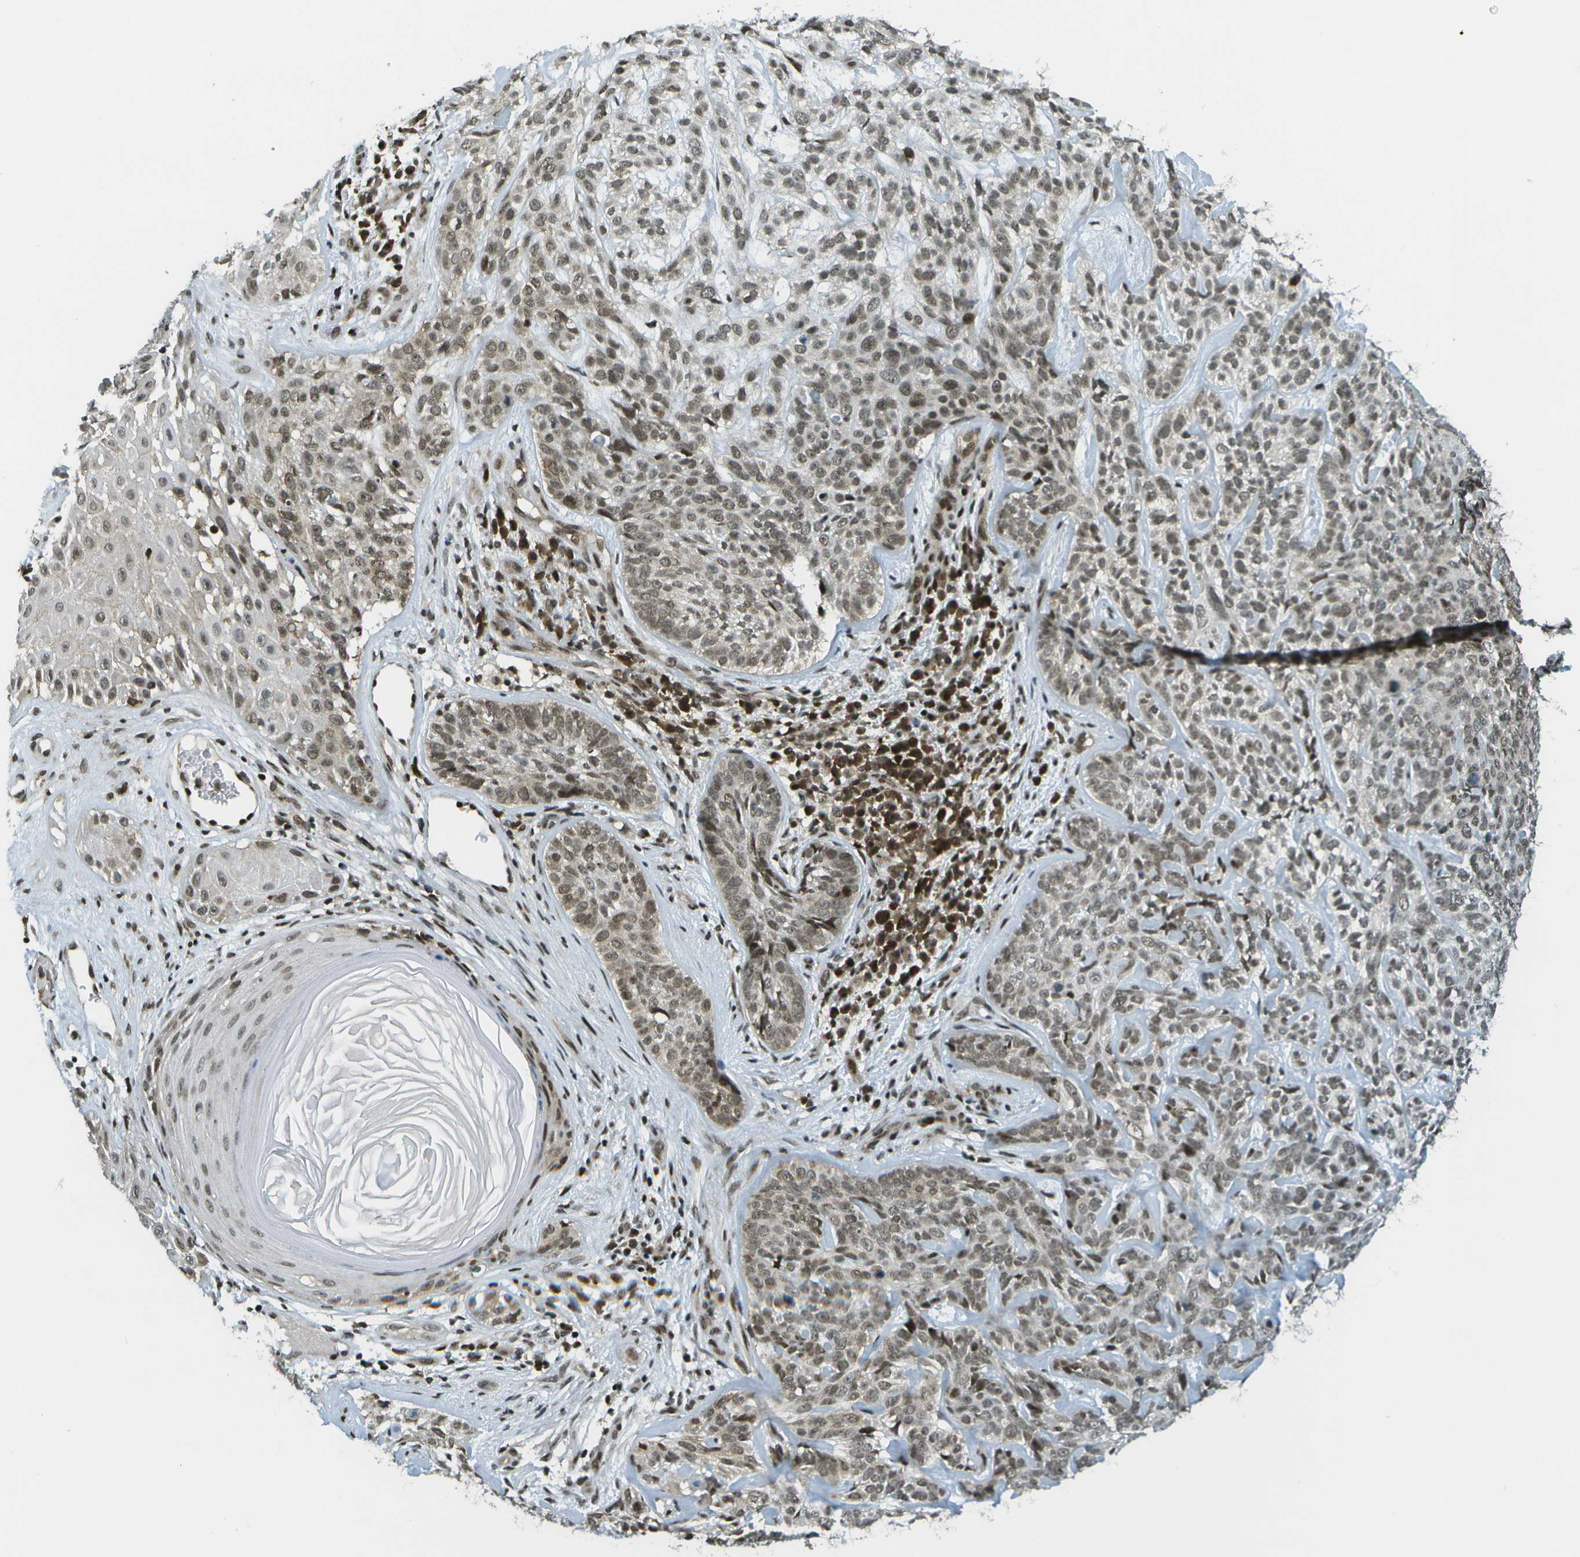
{"staining": {"intensity": "weak", "quantity": ">75%", "location": "nuclear"}, "tissue": "skin cancer", "cell_type": "Tumor cells", "image_type": "cancer", "snomed": [{"axis": "morphology", "description": "Basal cell carcinoma"}, {"axis": "topography", "description": "Skin"}], "caption": "Protein expression analysis of human basal cell carcinoma (skin) reveals weak nuclear positivity in about >75% of tumor cells.", "gene": "IRF7", "patient": {"sex": "male", "age": 72}}